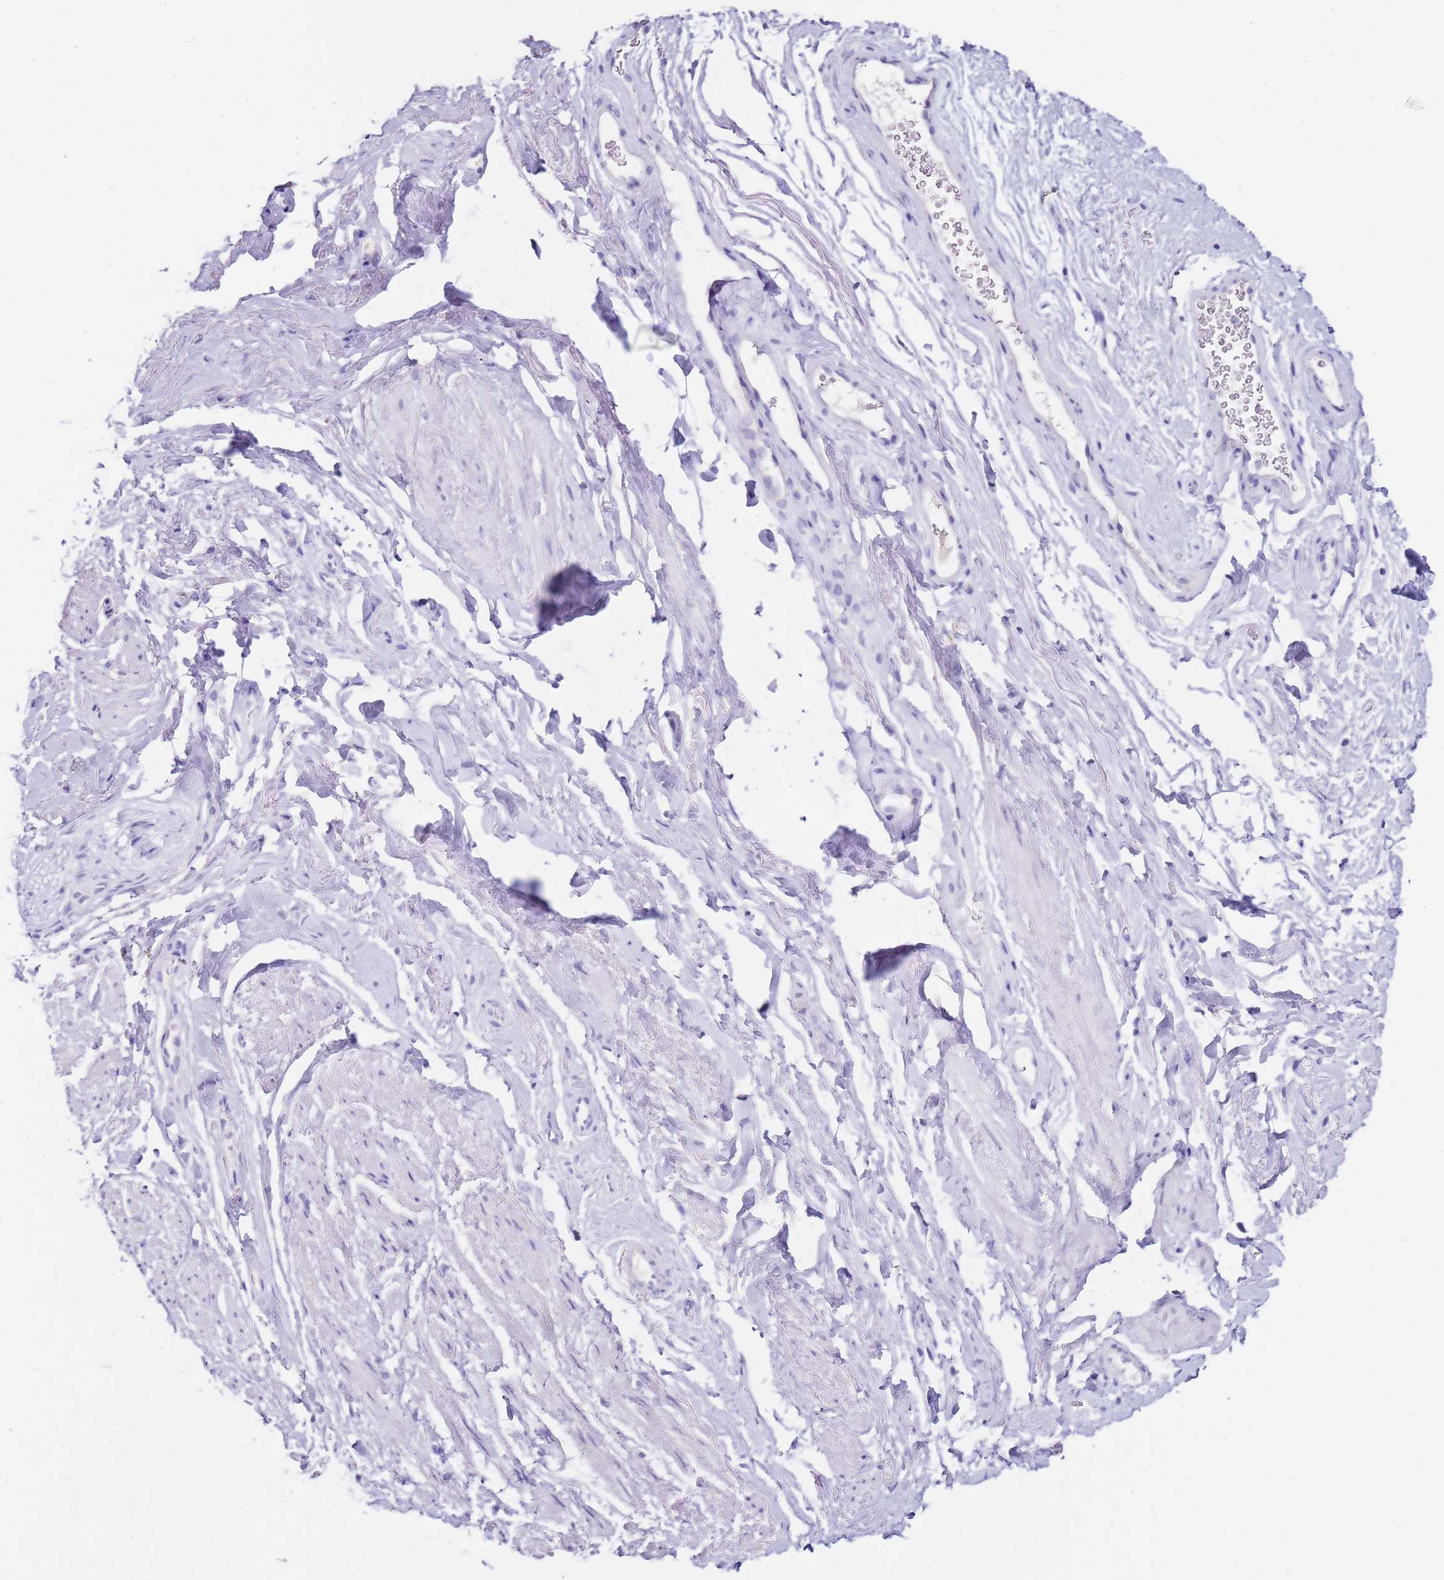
{"staining": {"intensity": "negative", "quantity": "none", "location": "none"}, "tissue": "smooth muscle", "cell_type": "Smooth muscle cells", "image_type": "normal", "snomed": [{"axis": "morphology", "description": "Normal tissue, NOS"}, {"axis": "topography", "description": "Smooth muscle"}, {"axis": "topography", "description": "Peripheral nerve tissue"}], "caption": "This is an immunohistochemistry (IHC) photomicrograph of unremarkable human smooth muscle. There is no expression in smooth muscle cells.", "gene": "PTBP2", "patient": {"sex": "male", "age": 69}}